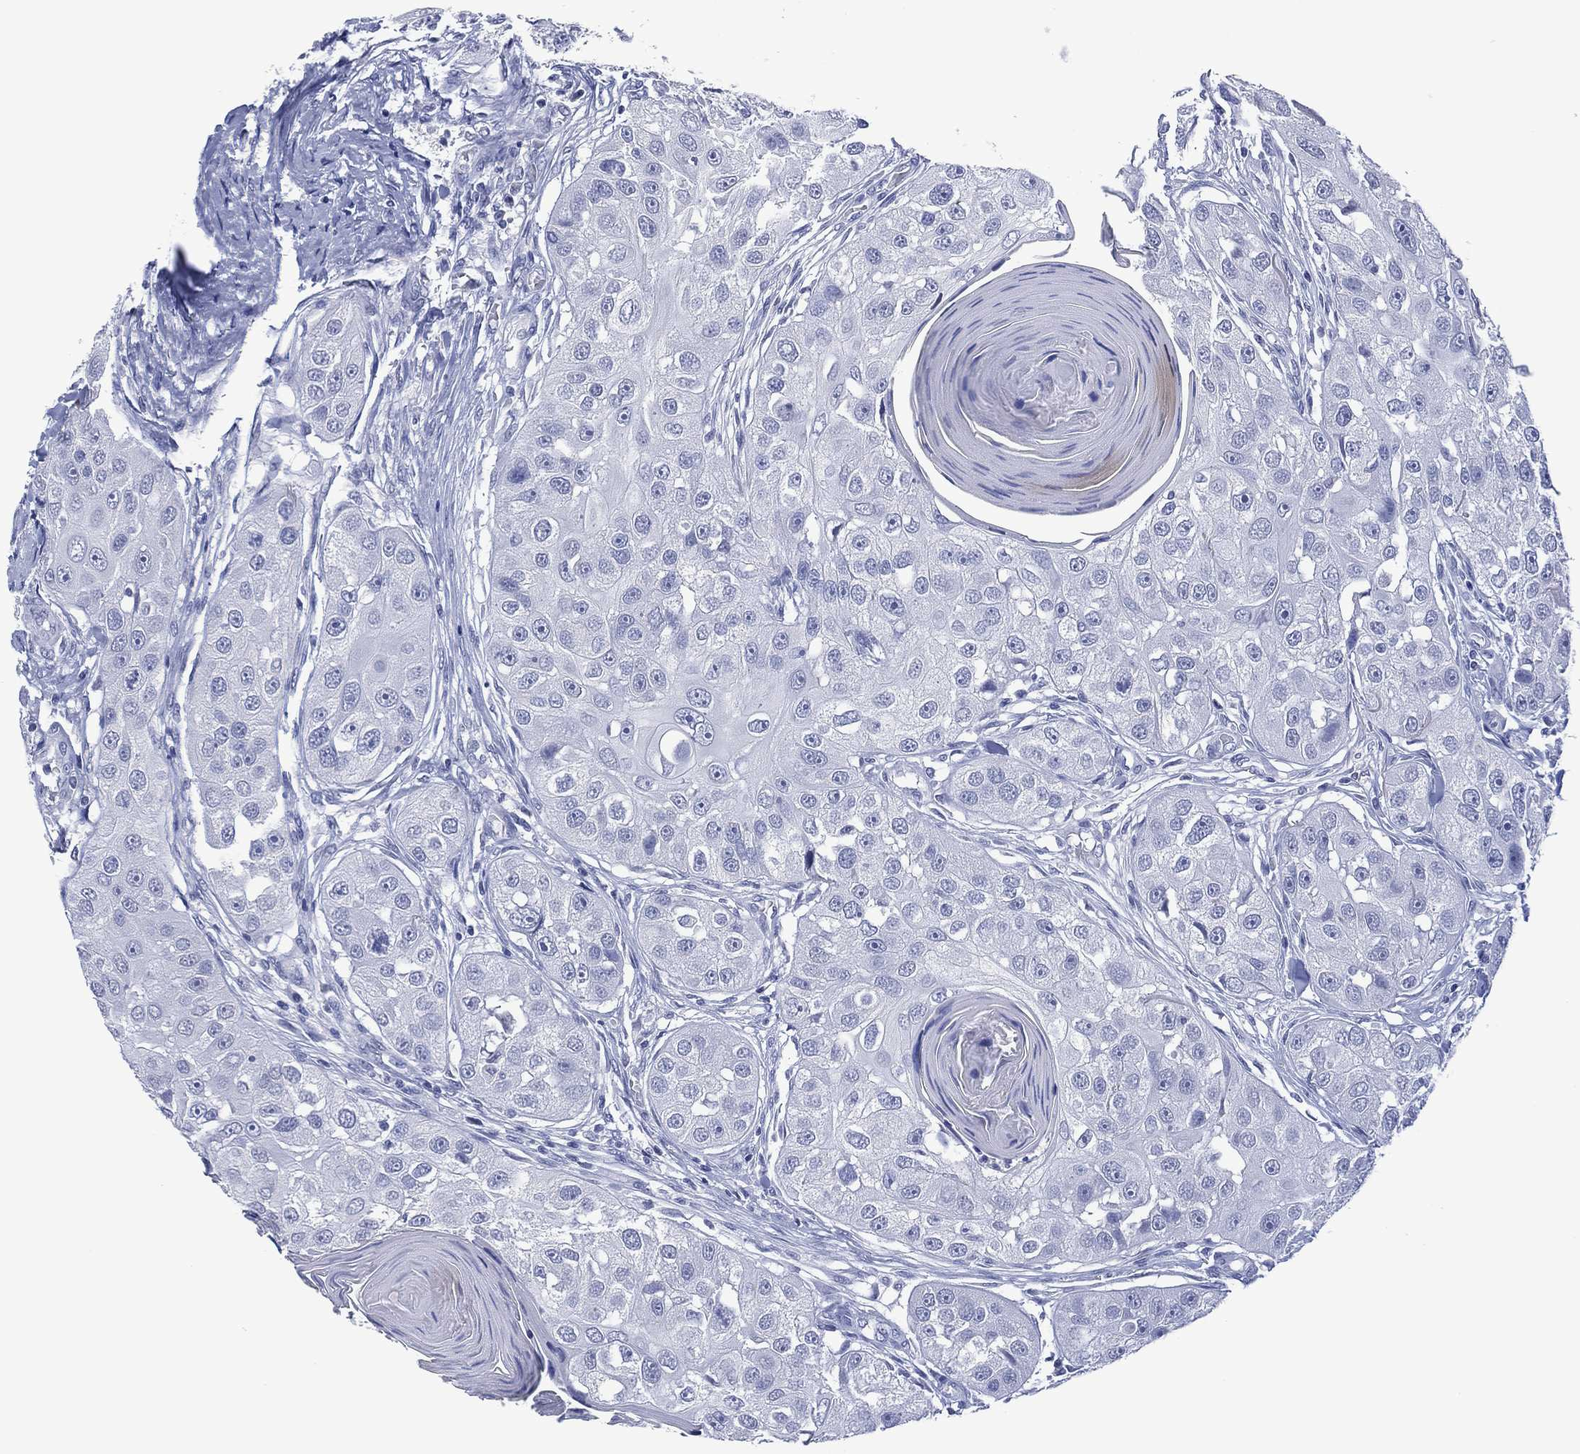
{"staining": {"intensity": "negative", "quantity": "none", "location": "none"}, "tissue": "head and neck cancer", "cell_type": "Tumor cells", "image_type": "cancer", "snomed": [{"axis": "morphology", "description": "Normal tissue, NOS"}, {"axis": "morphology", "description": "Squamous cell carcinoma, NOS"}, {"axis": "topography", "description": "Skeletal muscle"}, {"axis": "topography", "description": "Head-Neck"}], "caption": "Tumor cells show no significant protein staining in head and neck squamous cell carcinoma.", "gene": "UTF1", "patient": {"sex": "male", "age": 51}}